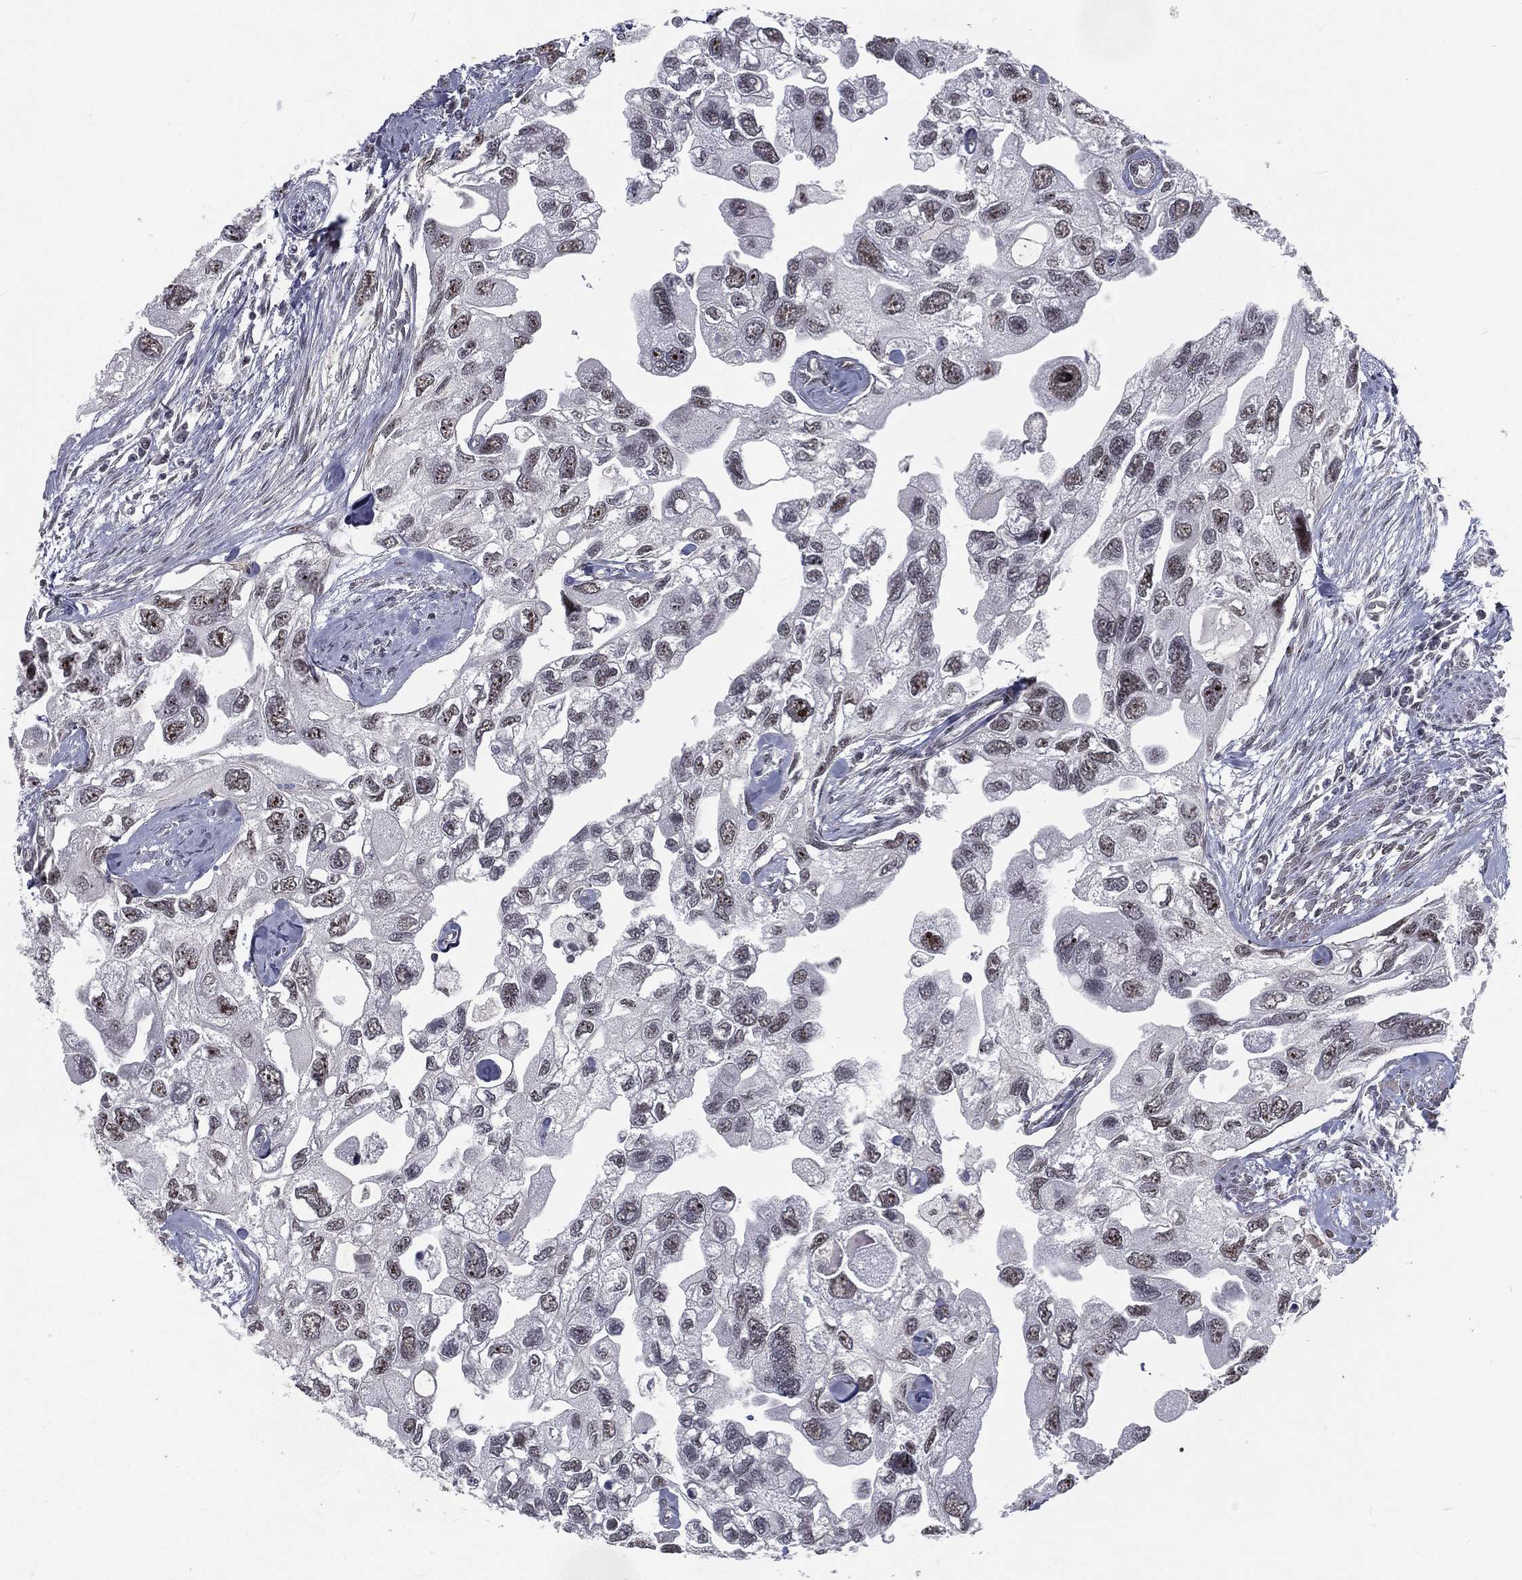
{"staining": {"intensity": "weak", "quantity": "25%-75%", "location": "nuclear"}, "tissue": "urothelial cancer", "cell_type": "Tumor cells", "image_type": "cancer", "snomed": [{"axis": "morphology", "description": "Urothelial carcinoma, High grade"}, {"axis": "topography", "description": "Urinary bladder"}], "caption": "A low amount of weak nuclear staining is appreciated in about 25%-75% of tumor cells in high-grade urothelial carcinoma tissue.", "gene": "MORC2", "patient": {"sex": "male", "age": 59}}